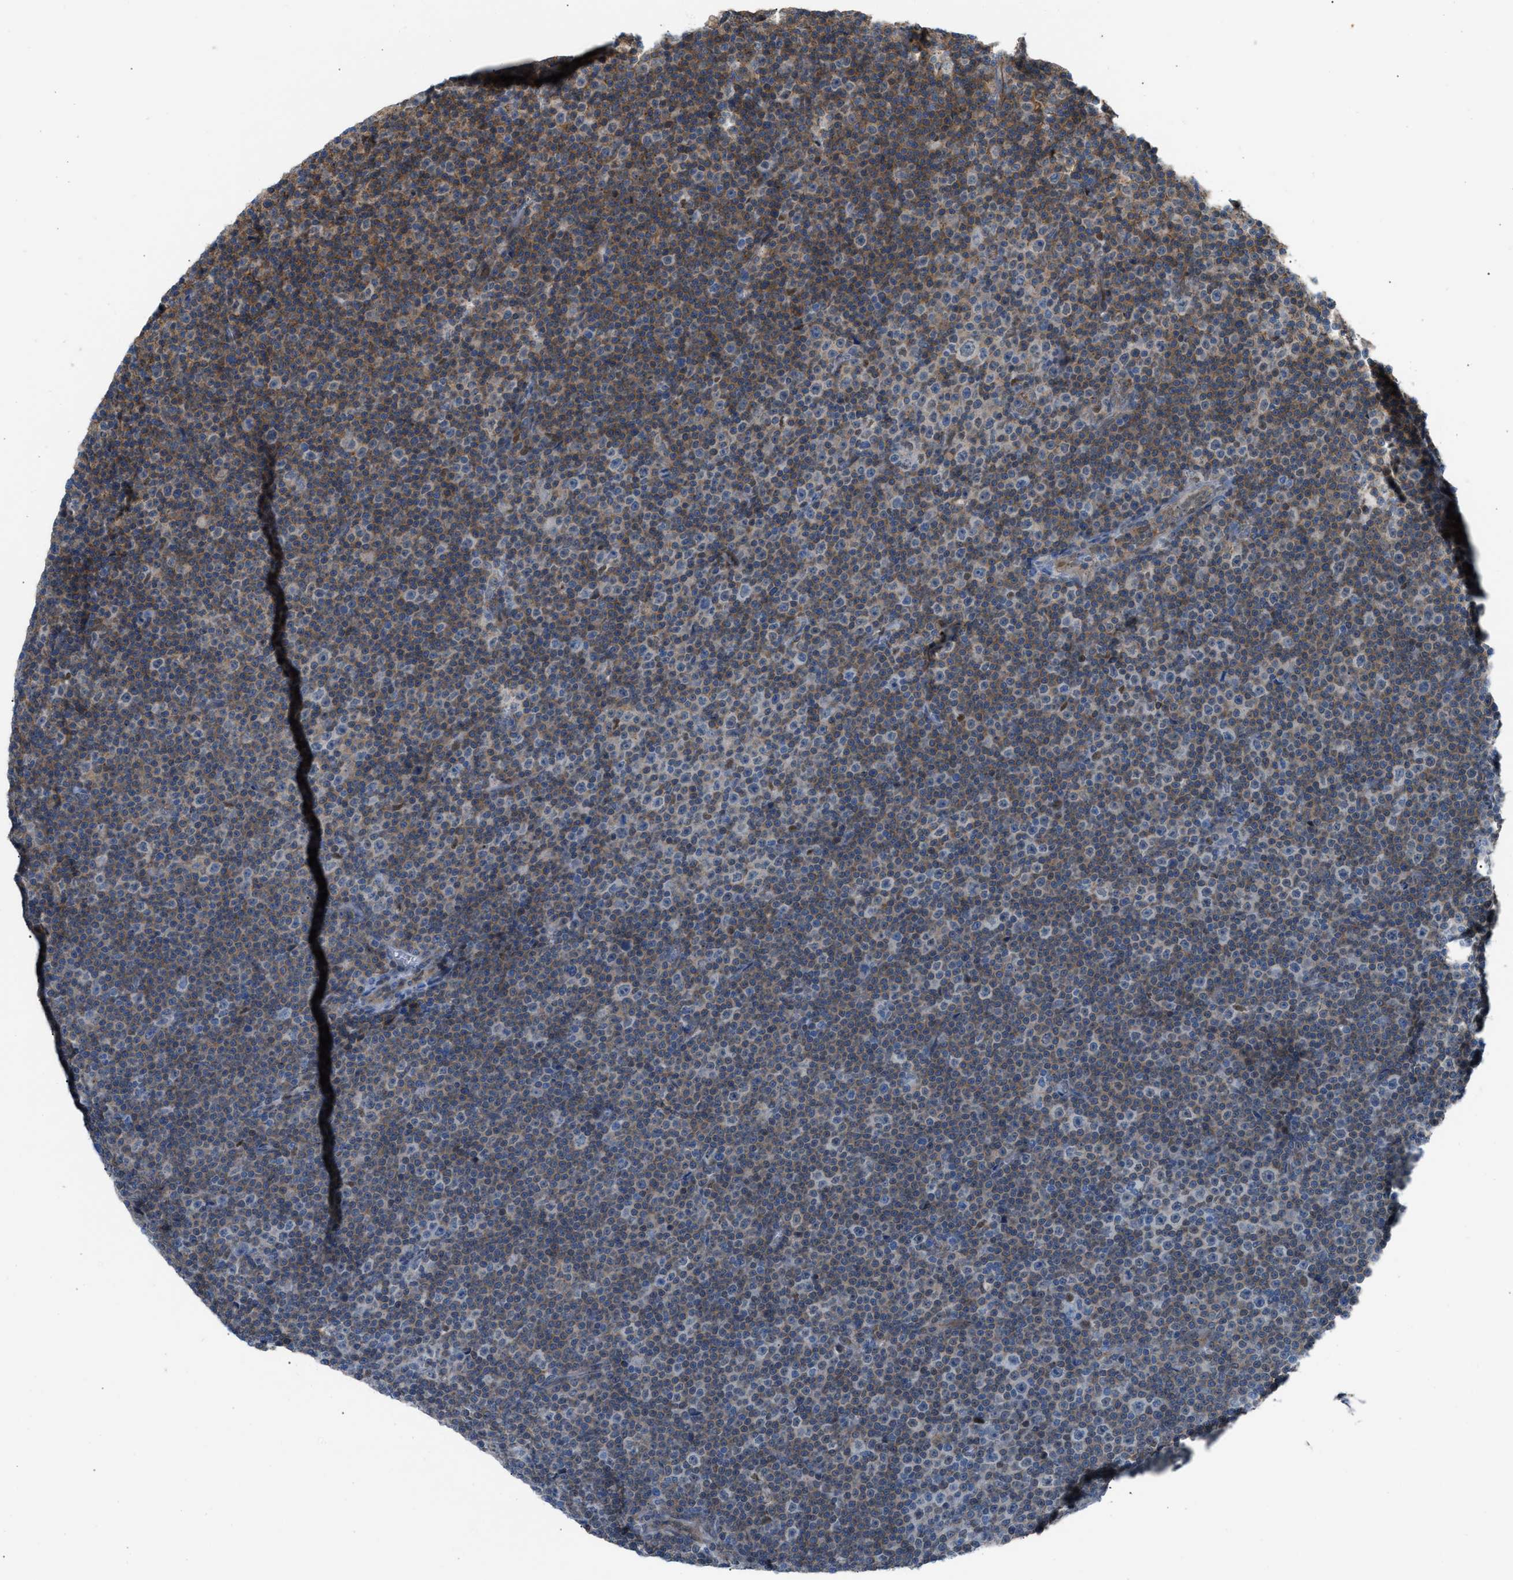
{"staining": {"intensity": "moderate", "quantity": "<25%", "location": "cytoplasmic/membranous"}, "tissue": "lymphoma", "cell_type": "Tumor cells", "image_type": "cancer", "snomed": [{"axis": "morphology", "description": "Malignant lymphoma, non-Hodgkin's type, Low grade"}, {"axis": "topography", "description": "Lymph node"}], "caption": "Lymphoma stained with a protein marker exhibits moderate staining in tumor cells.", "gene": "CRTC1", "patient": {"sex": "female", "age": 67}}